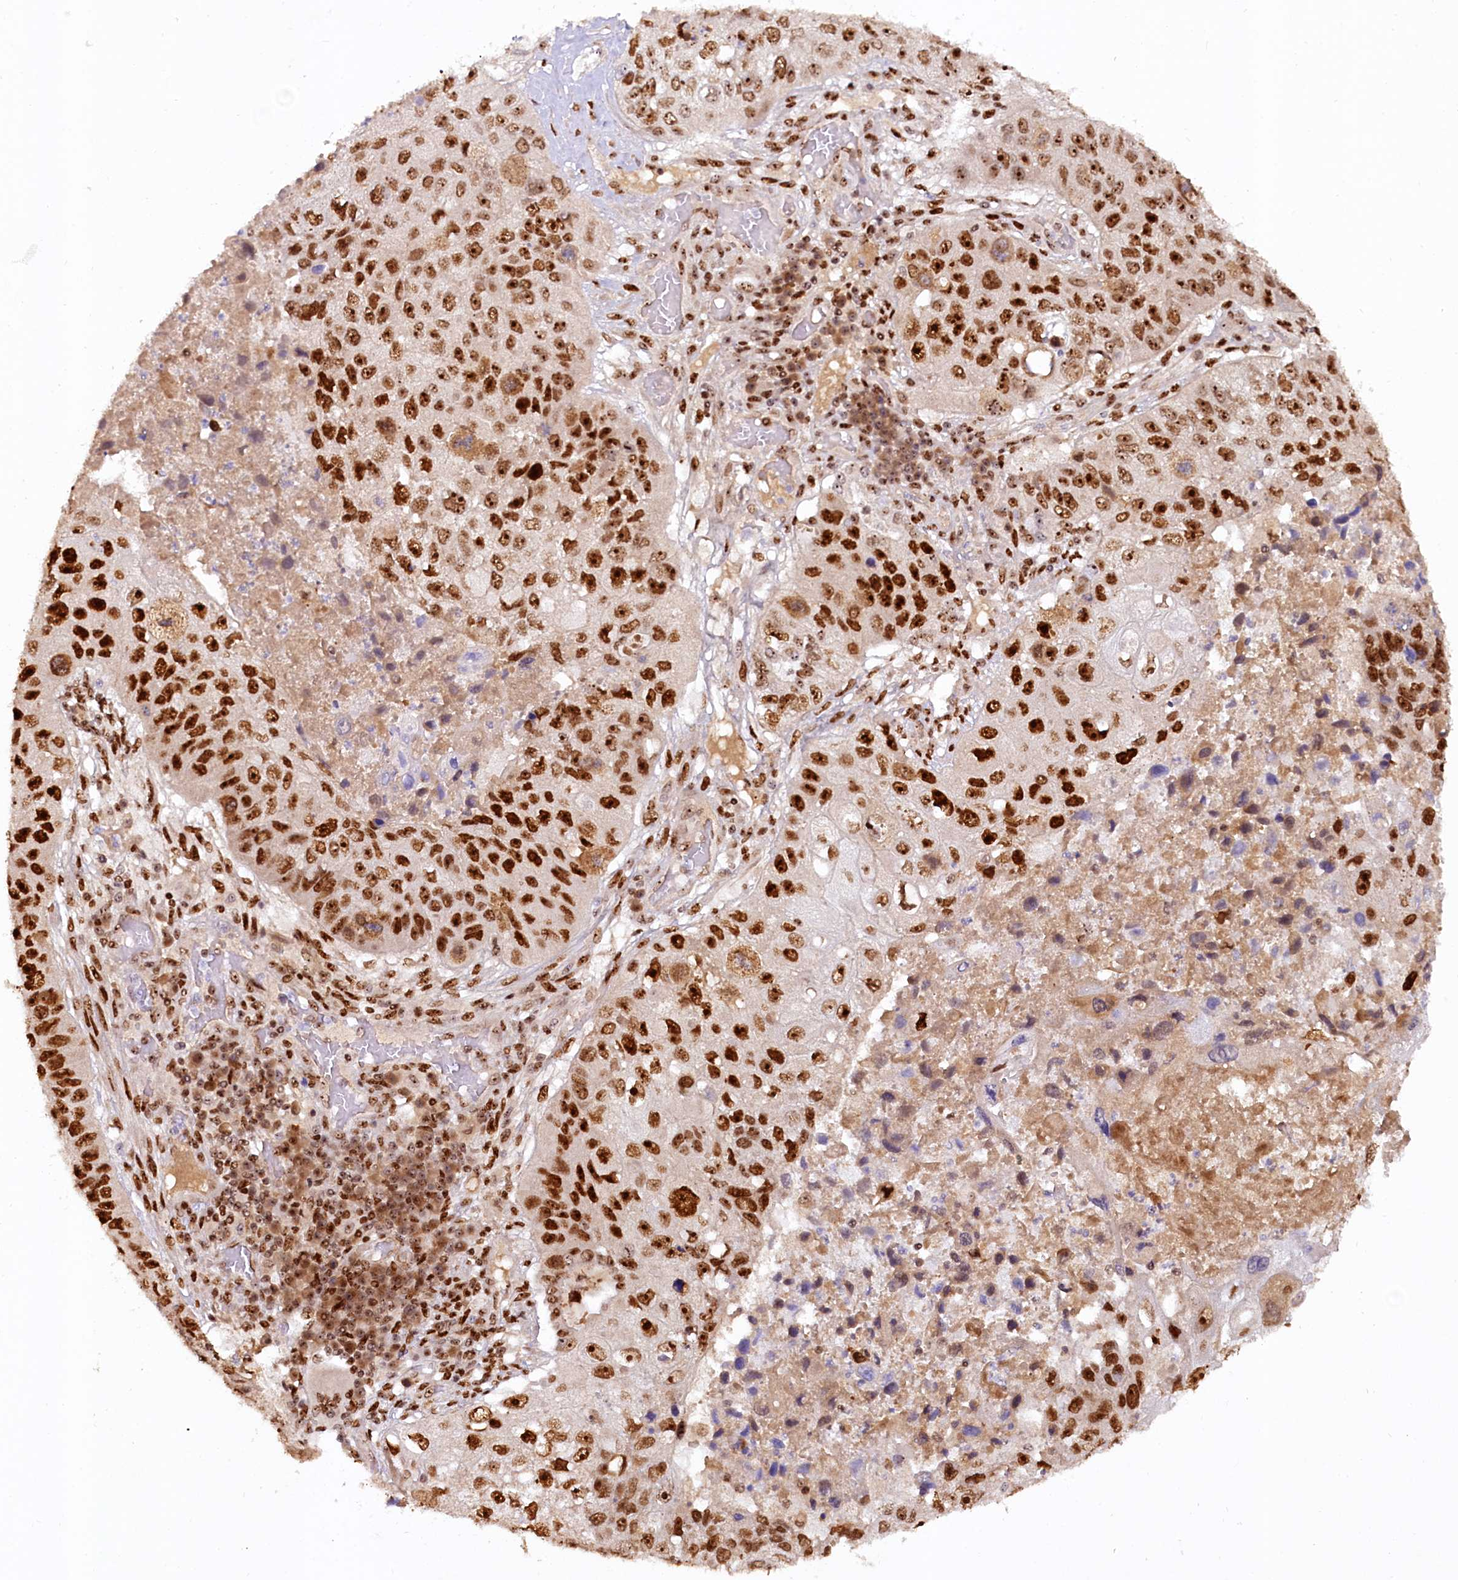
{"staining": {"intensity": "strong", "quantity": ">75%", "location": "nuclear"}, "tissue": "lung cancer", "cell_type": "Tumor cells", "image_type": "cancer", "snomed": [{"axis": "morphology", "description": "Squamous cell carcinoma, NOS"}, {"axis": "topography", "description": "Lung"}], "caption": "IHC histopathology image of neoplastic tissue: lung cancer (squamous cell carcinoma) stained using IHC shows high levels of strong protein expression localized specifically in the nuclear of tumor cells, appearing as a nuclear brown color.", "gene": "TCOF1", "patient": {"sex": "male", "age": 61}}